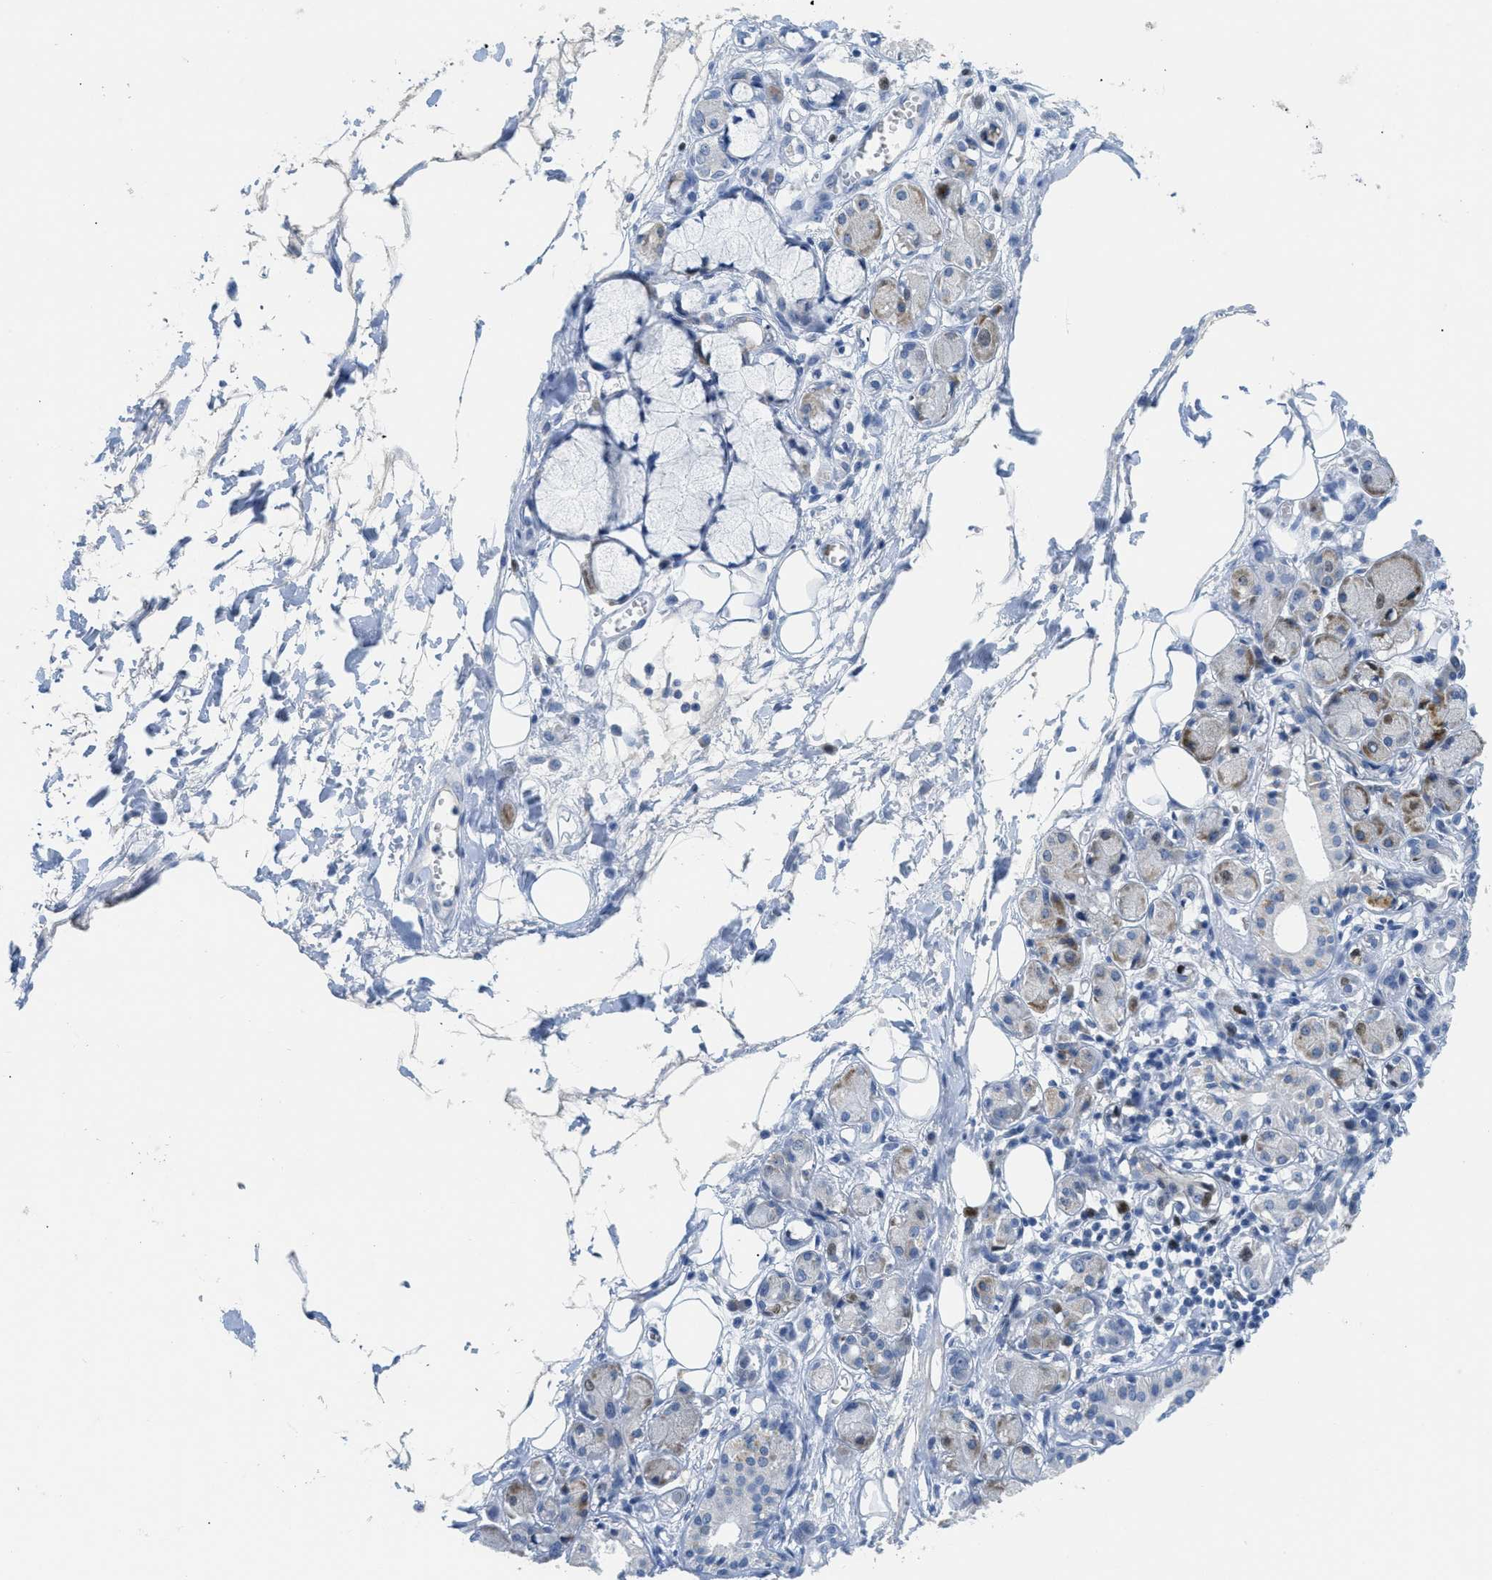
{"staining": {"intensity": "negative", "quantity": "none", "location": "none"}, "tissue": "adipose tissue", "cell_type": "Adipocytes", "image_type": "normal", "snomed": [{"axis": "morphology", "description": "Normal tissue, NOS"}, {"axis": "morphology", "description": "Inflammation, NOS"}, {"axis": "topography", "description": "Vascular tissue"}, {"axis": "topography", "description": "Salivary gland"}], "caption": "Immunohistochemistry of normal human adipose tissue reveals no positivity in adipocytes.", "gene": "ORC6", "patient": {"sex": "female", "age": 75}}